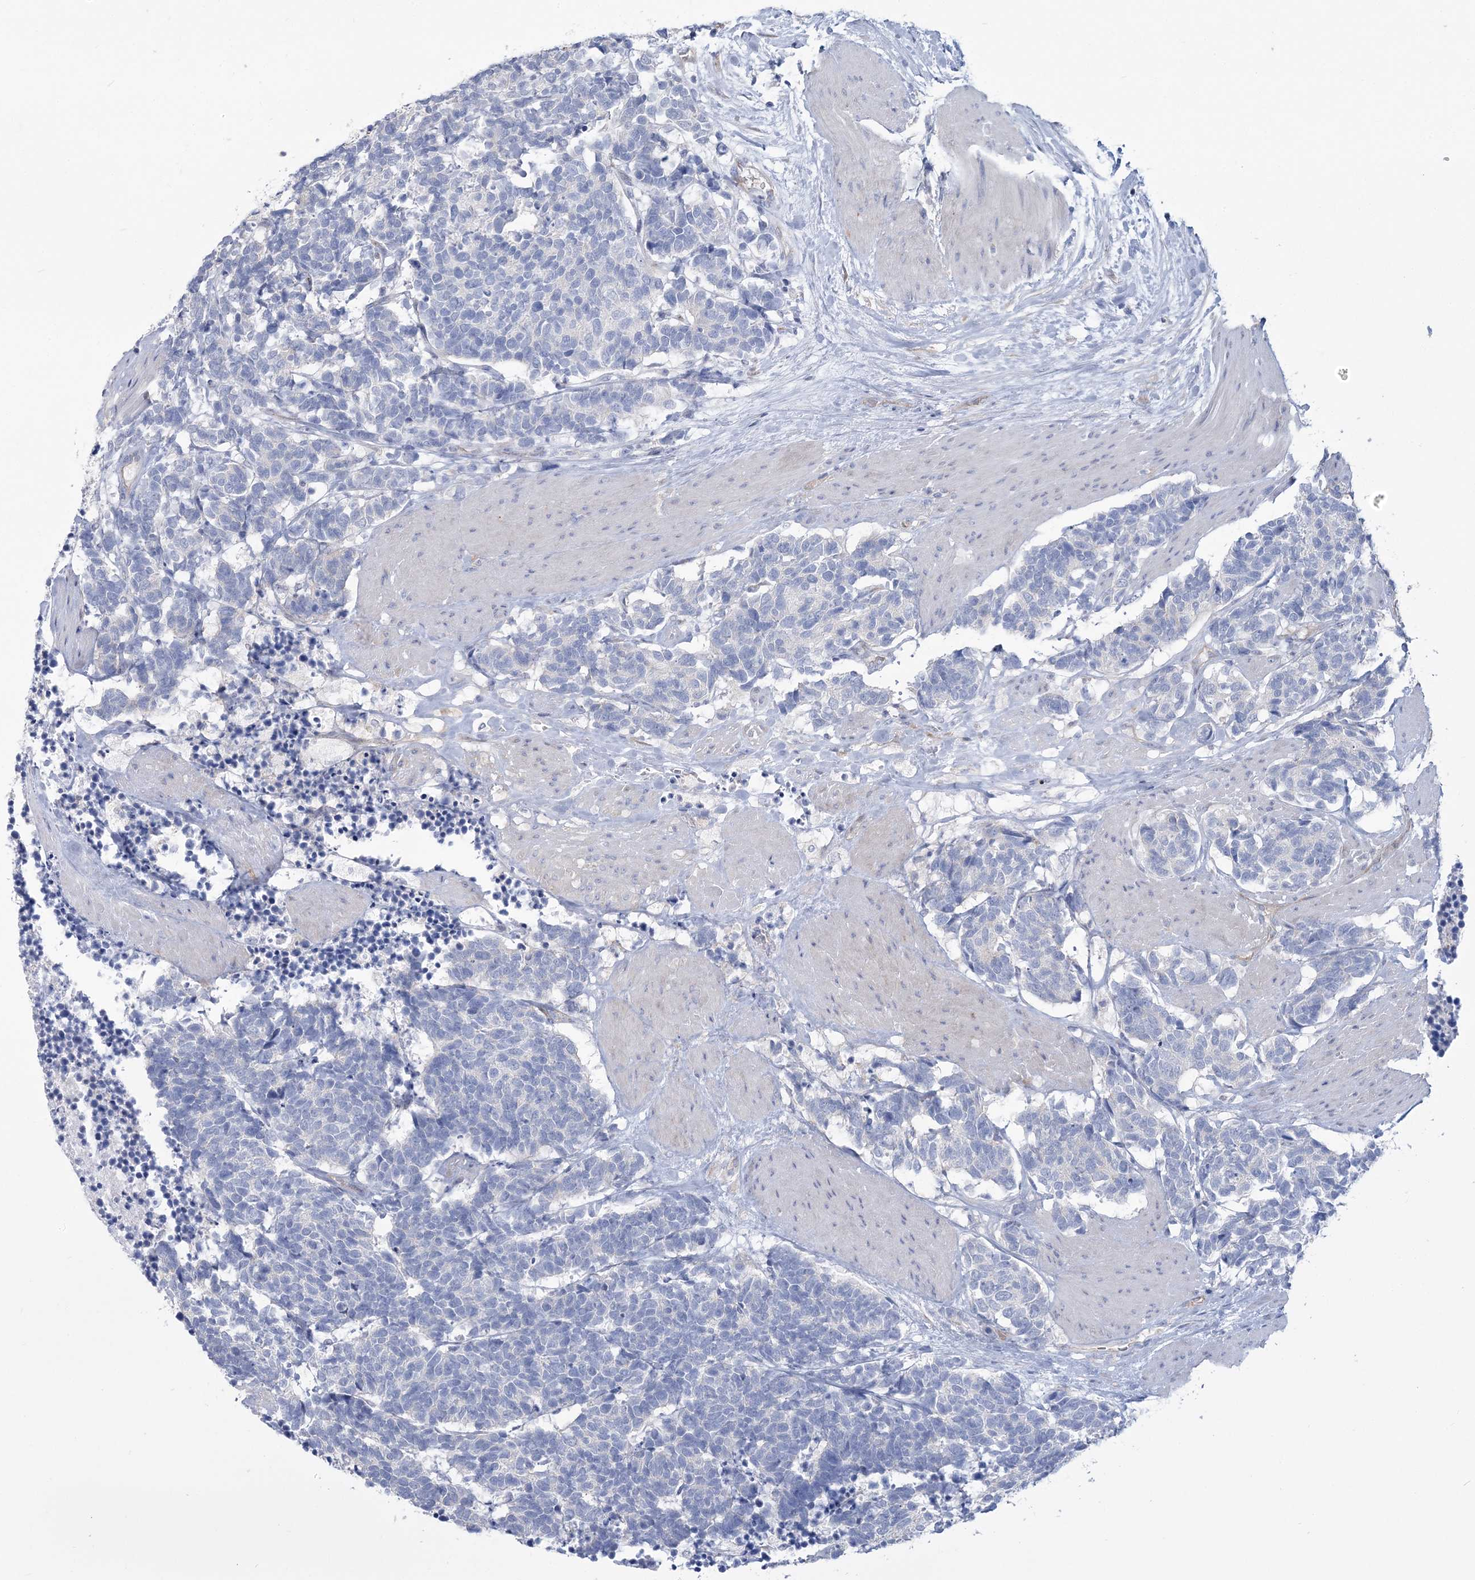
{"staining": {"intensity": "negative", "quantity": "none", "location": "none"}, "tissue": "carcinoid", "cell_type": "Tumor cells", "image_type": "cancer", "snomed": [{"axis": "morphology", "description": "Carcinoma, NOS"}, {"axis": "morphology", "description": "Carcinoid, malignant, NOS"}, {"axis": "topography", "description": "Urinary bladder"}], "caption": "DAB immunohistochemical staining of carcinoid shows no significant expression in tumor cells.", "gene": "RAB11FIP5", "patient": {"sex": "male", "age": 57}}